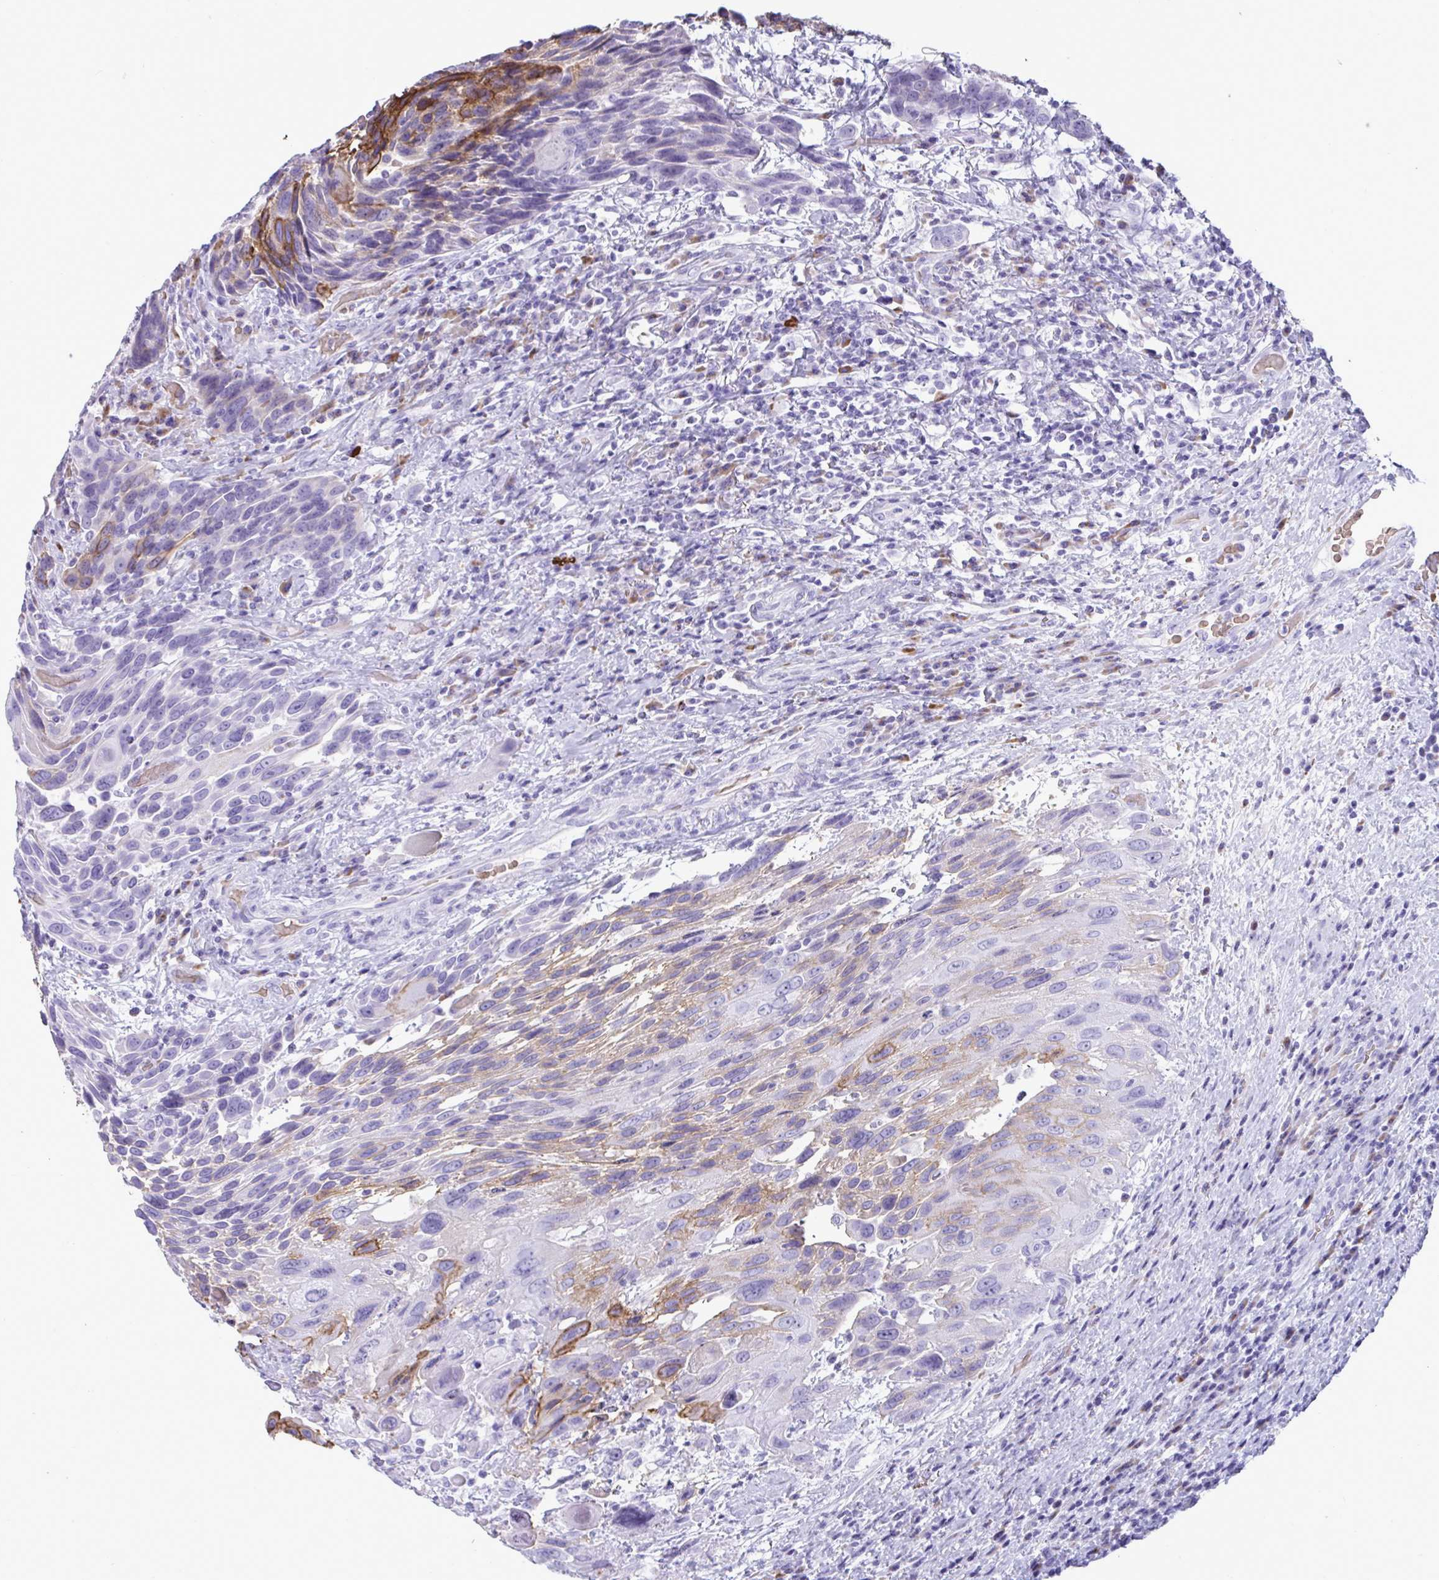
{"staining": {"intensity": "moderate", "quantity": "<25%", "location": "cytoplasmic/membranous"}, "tissue": "urothelial cancer", "cell_type": "Tumor cells", "image_type": "cancer", "snomed": [{"axis": "morphology", "description": "Urothelial carcinoma, High grade"}, {"axis": "topography", "description": "Urinary bladder"}], "caption": "Urothelial cancer stained with a protein marker shows moderate staining in tumor cells.", "gene": "SLC2A1", "patient": {"sex": "female", "age": 70}}